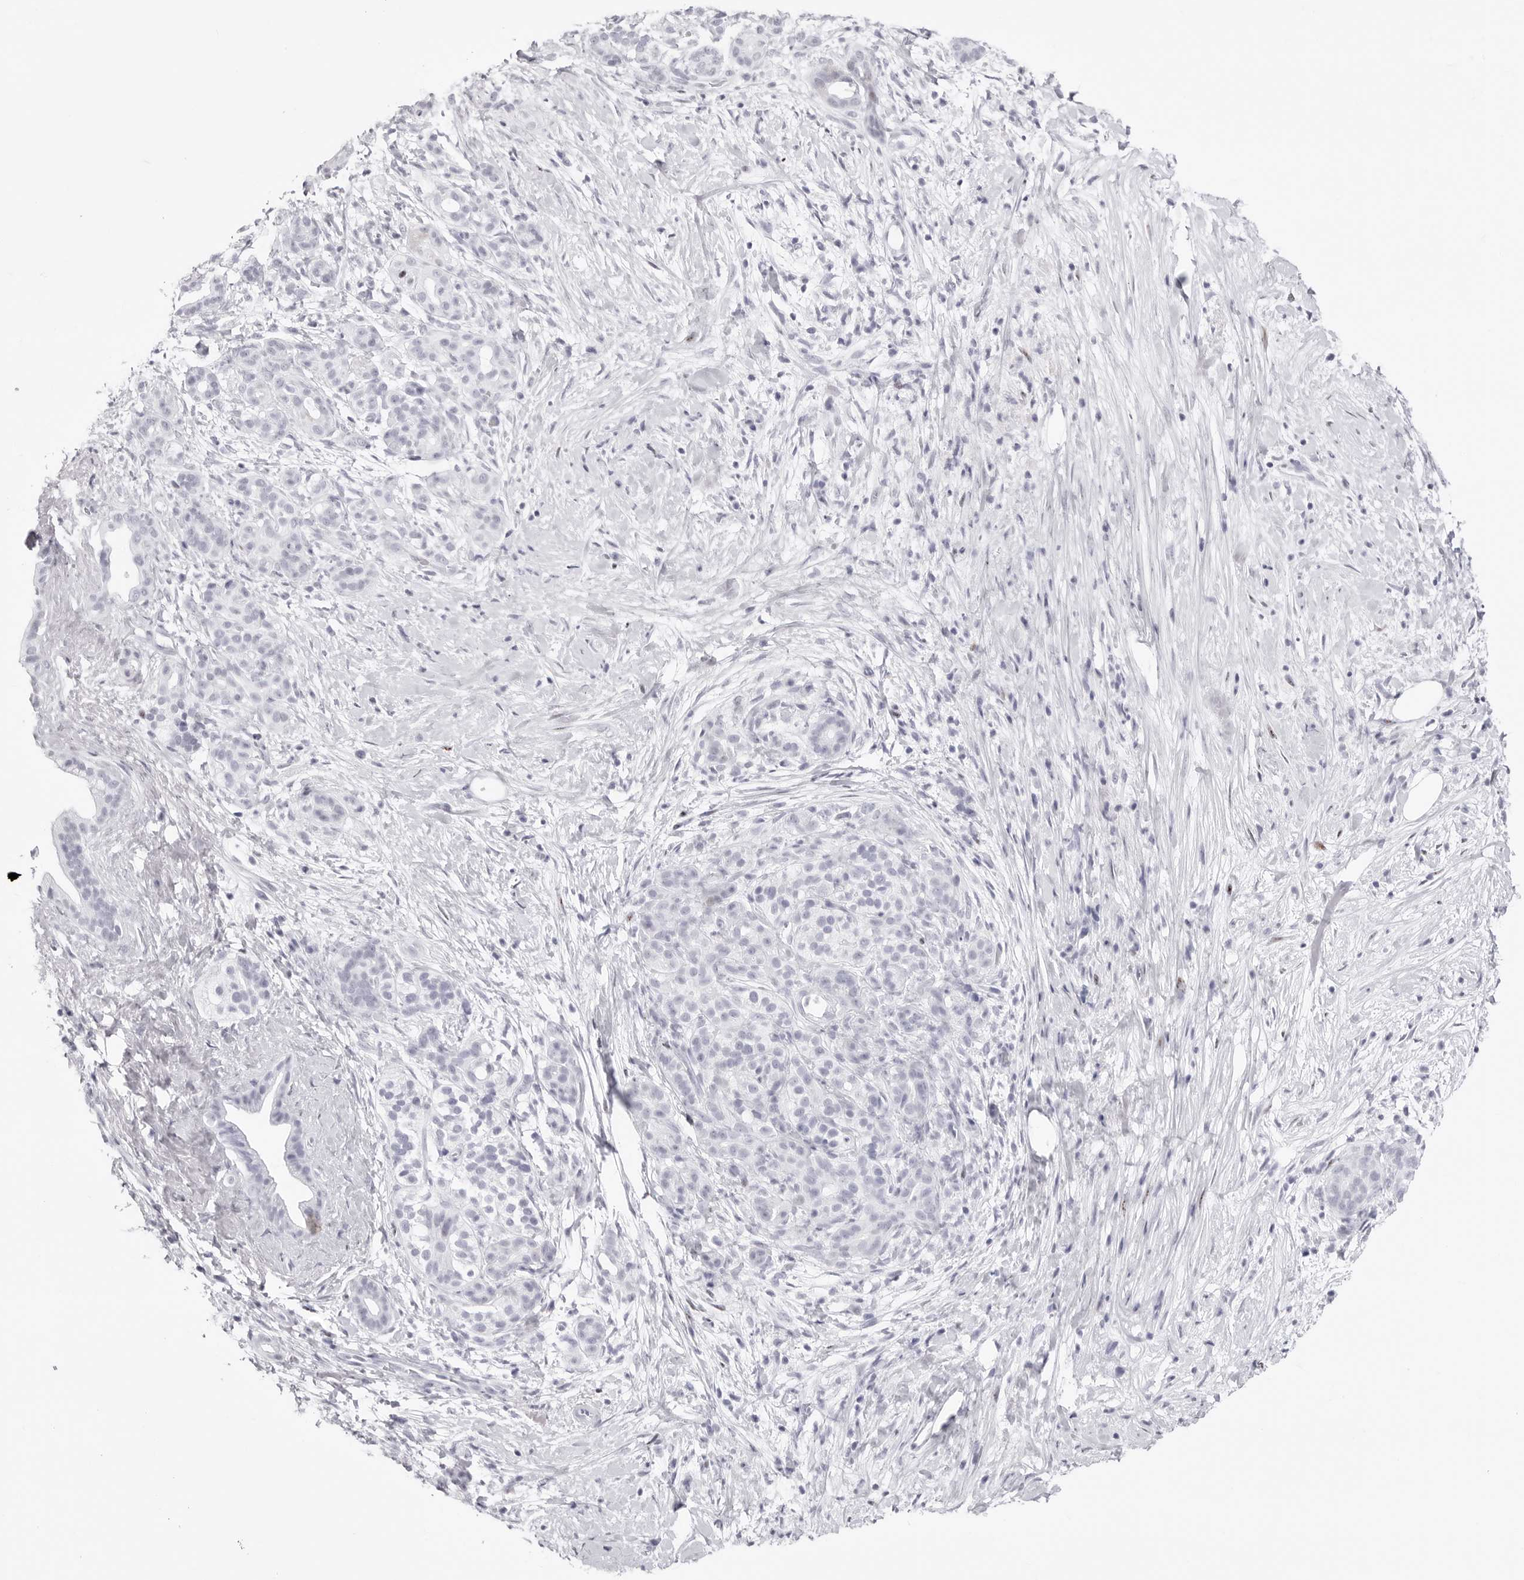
{"staining": {"intensity": "negative", "quantity": "none", "location": "none"}, "tissue": "pancreatic cancer", "cell_type": "Tumor cells", "image_type": "cancer", "snomed": [{"axis": "morphology", "description": "Adenocarcinoma, NOS"}, {"axis": "topography", "description": "Pancreas"}], "caption": "A histopathology image of pancreatic cancer stained for a protein shows no brown staining in tumor cells.", "gene": "TSSK1B", "patient": {"sex": "male", "age": 58}}